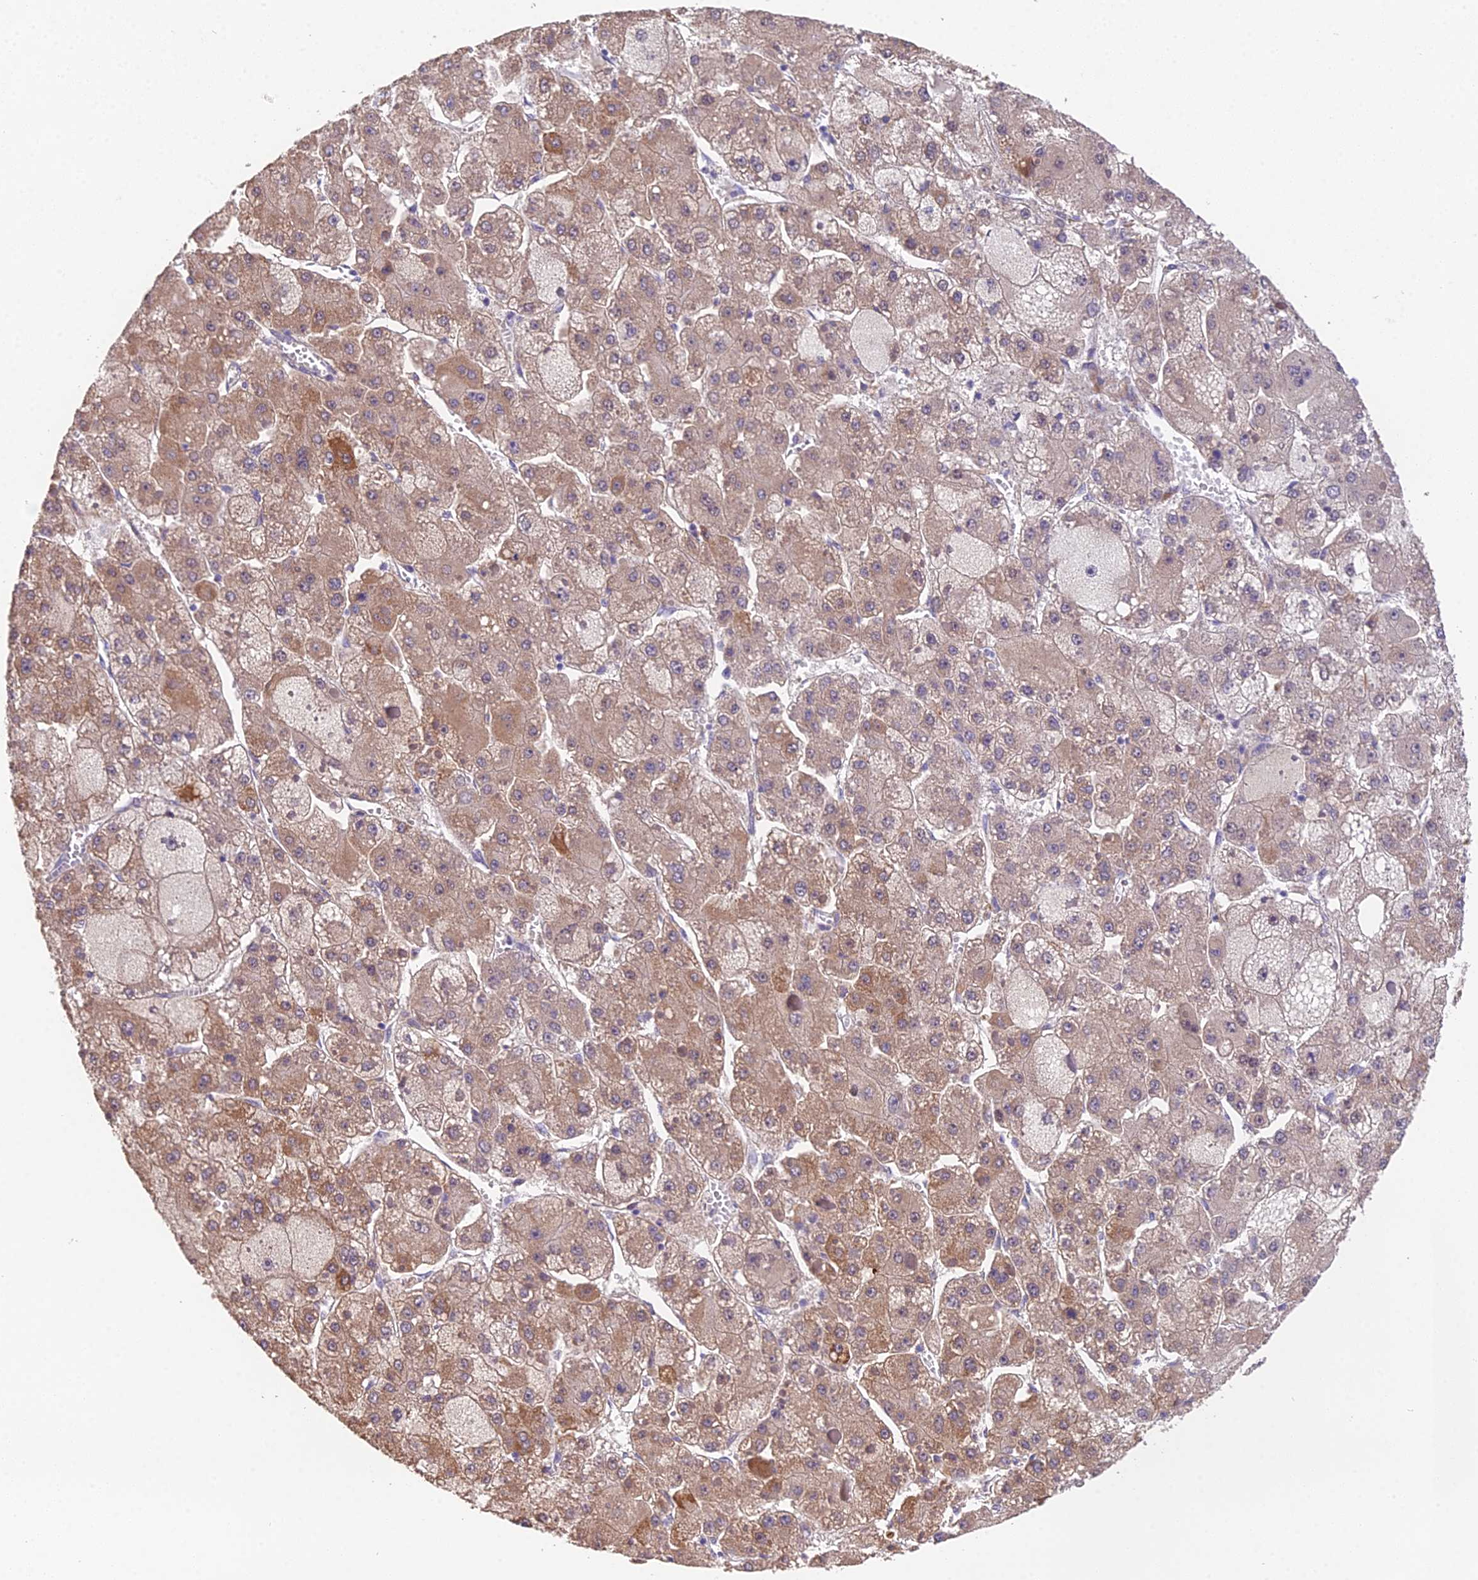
{"staining": {"intensity": "weak", "quantity": "25%-75%", "location": "cytoplasmic/membranous"}, "tissue": "liver cancer", "cell_type": "Tumor cells", "image_type": "cancer", "snomed": [{"axis": "morphology", "description": "Carcinoma, Hepatocellular, NOS"}, {"axis": "topography", "description": "Liver"}], "caption": "DAB immunohistochemical staining of hepatocellular carcinoma (liver) shows weak cytoplasmic/membranous protein staining in about 25%-75% of tumor cells. The protein is shown in brown color, while the nuclei are stained blue.", "gene": "PUS10", "patient": {"sex": "female", "age": 73}}